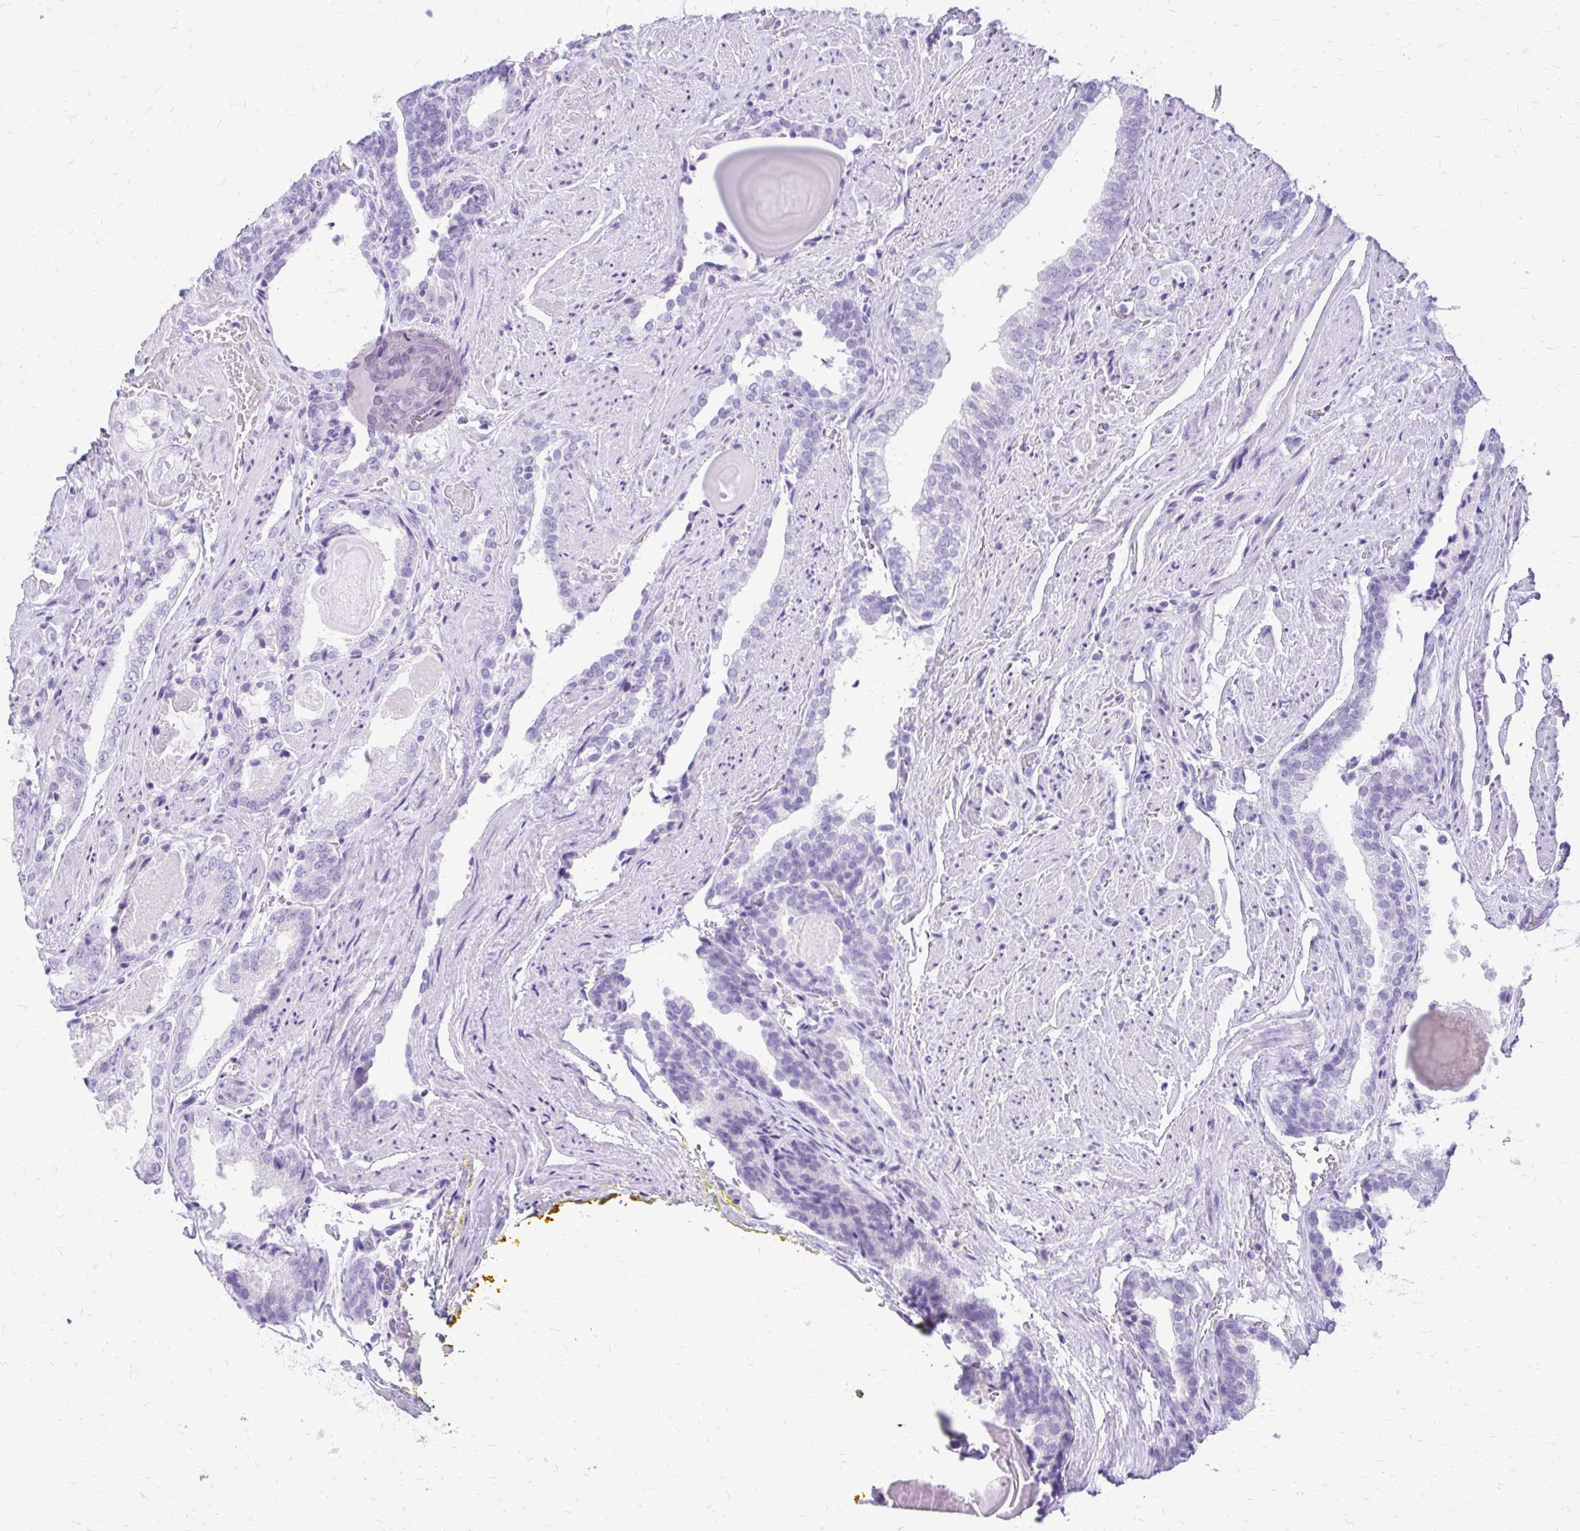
{"staining": {"intensity": "negative", "quantity": "none", "location": "none"}, "tissue": "prostate cancer", "cell_type": "Tumor cells", "image_type": "cancer", "snomed": [{"axis": "morphology", "description": "Adenocarcinoma, High grade"}, {"axis": "topography", "description": "Prostate"}], "caption": "Prostate cancer (high-grade adenocarcinoma) stained for a protein using IHC shows no expression tumor cells.", "gene": "SLC32A1", "patient": {"sex": "male", "age": 65}}